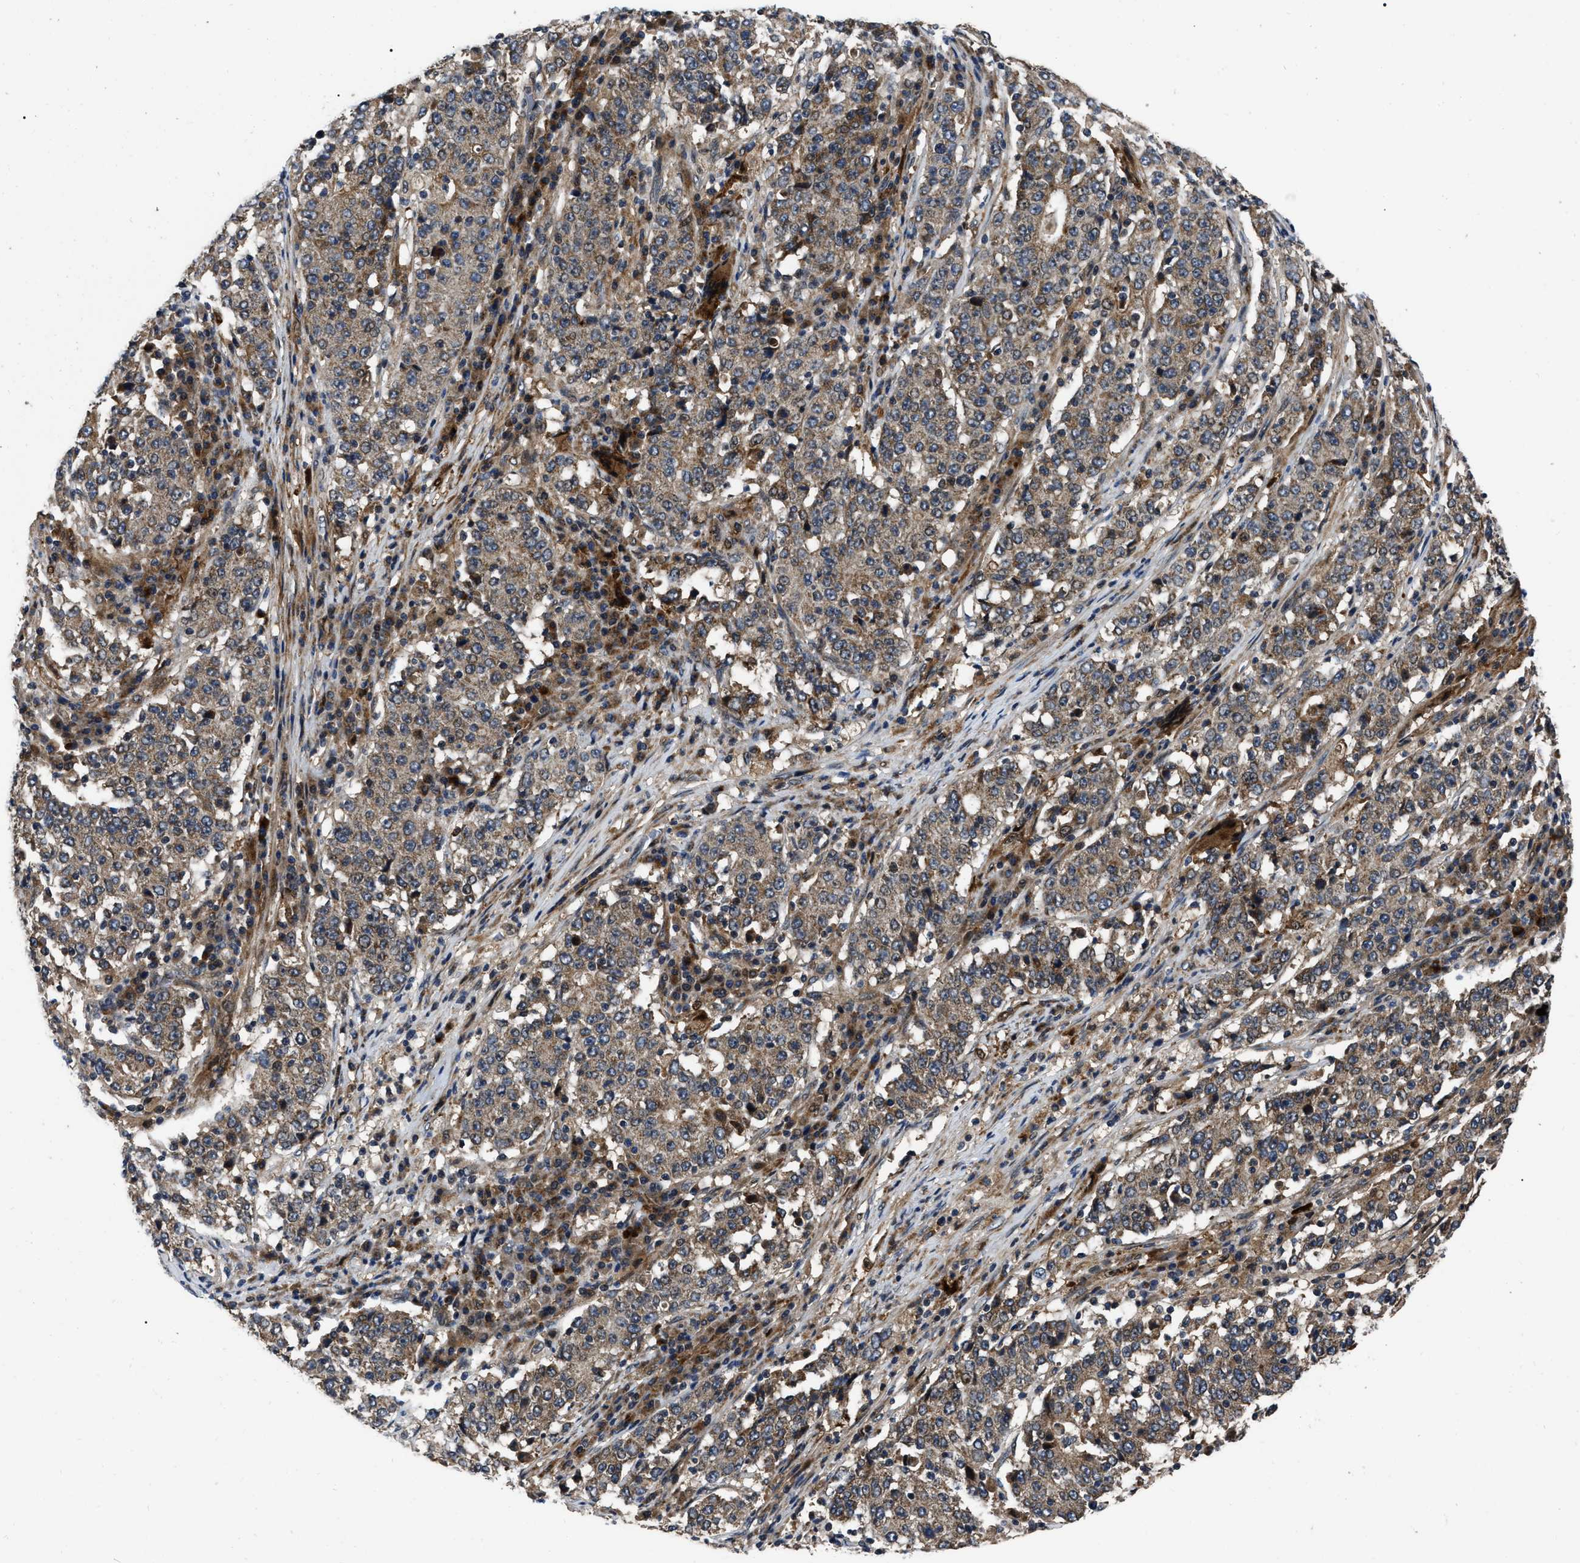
{"staining": {"intensity": "moderate", "quantity": ">75%", "location": "cytoplasmic/membranous"}, "tissue": "stomach cancer", "cell_type": "Tumor cells", "image_type": "cancer", "snomed": [{"axis": "morphology", "description": "Adenocarcinoma, NOS"}, {"axis": "topography", "description": "Stomach"}], "caption": "Brown immunohistochemical staining in stomach cancer (adenocarcinoma) demonstrates moderate cytoplasmic/membranous positivity in approximately >75% of tumor cells. The protein is shown in brown color, while the nuclei are stained blue.", "gene": "PPWD1", "patient": {"sex": "male", "age": 59}}